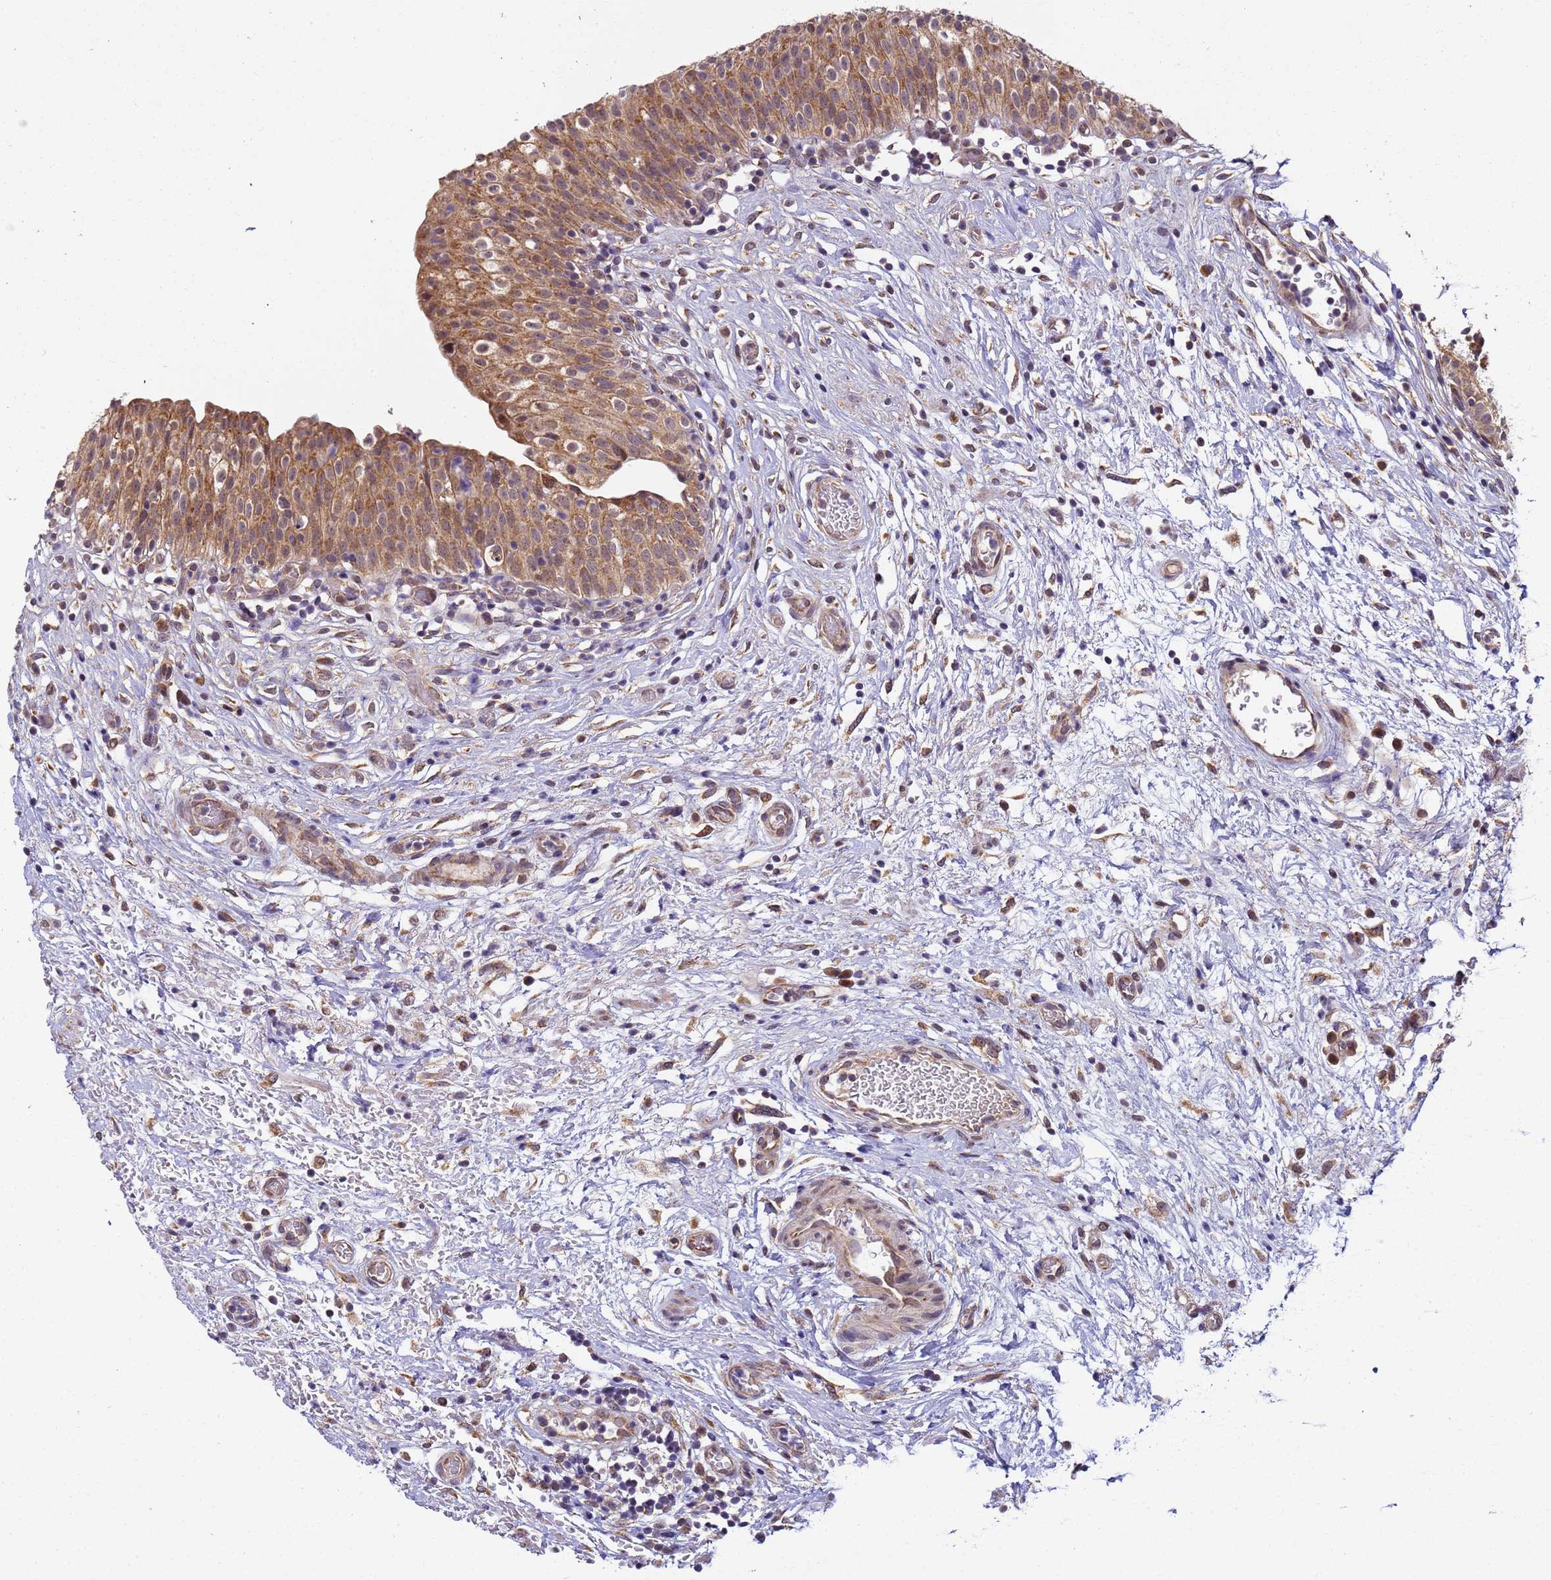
{"staining": {"intensity": "moderate", "quantity": ">75%", "location": "cytoplasmic/membranous"}, "tissue": "urinary bladder", "cell_type": "Urothelial cells", "image_type": "normal", "snomed": [{"axis": "morphology", "description": "Normal tissue, NOS"}, {"axis": "topography", "description": "Urinary bladder"}], "caption": "Immunohistochemical staining of benign human urinary bladder demonstrates medium levels of moderate cytoplasmic/membranous staining in about >75% of urothelial cells.", "gene": "RAPGEF3", "patient": {"sex": "male", "age": 55}}